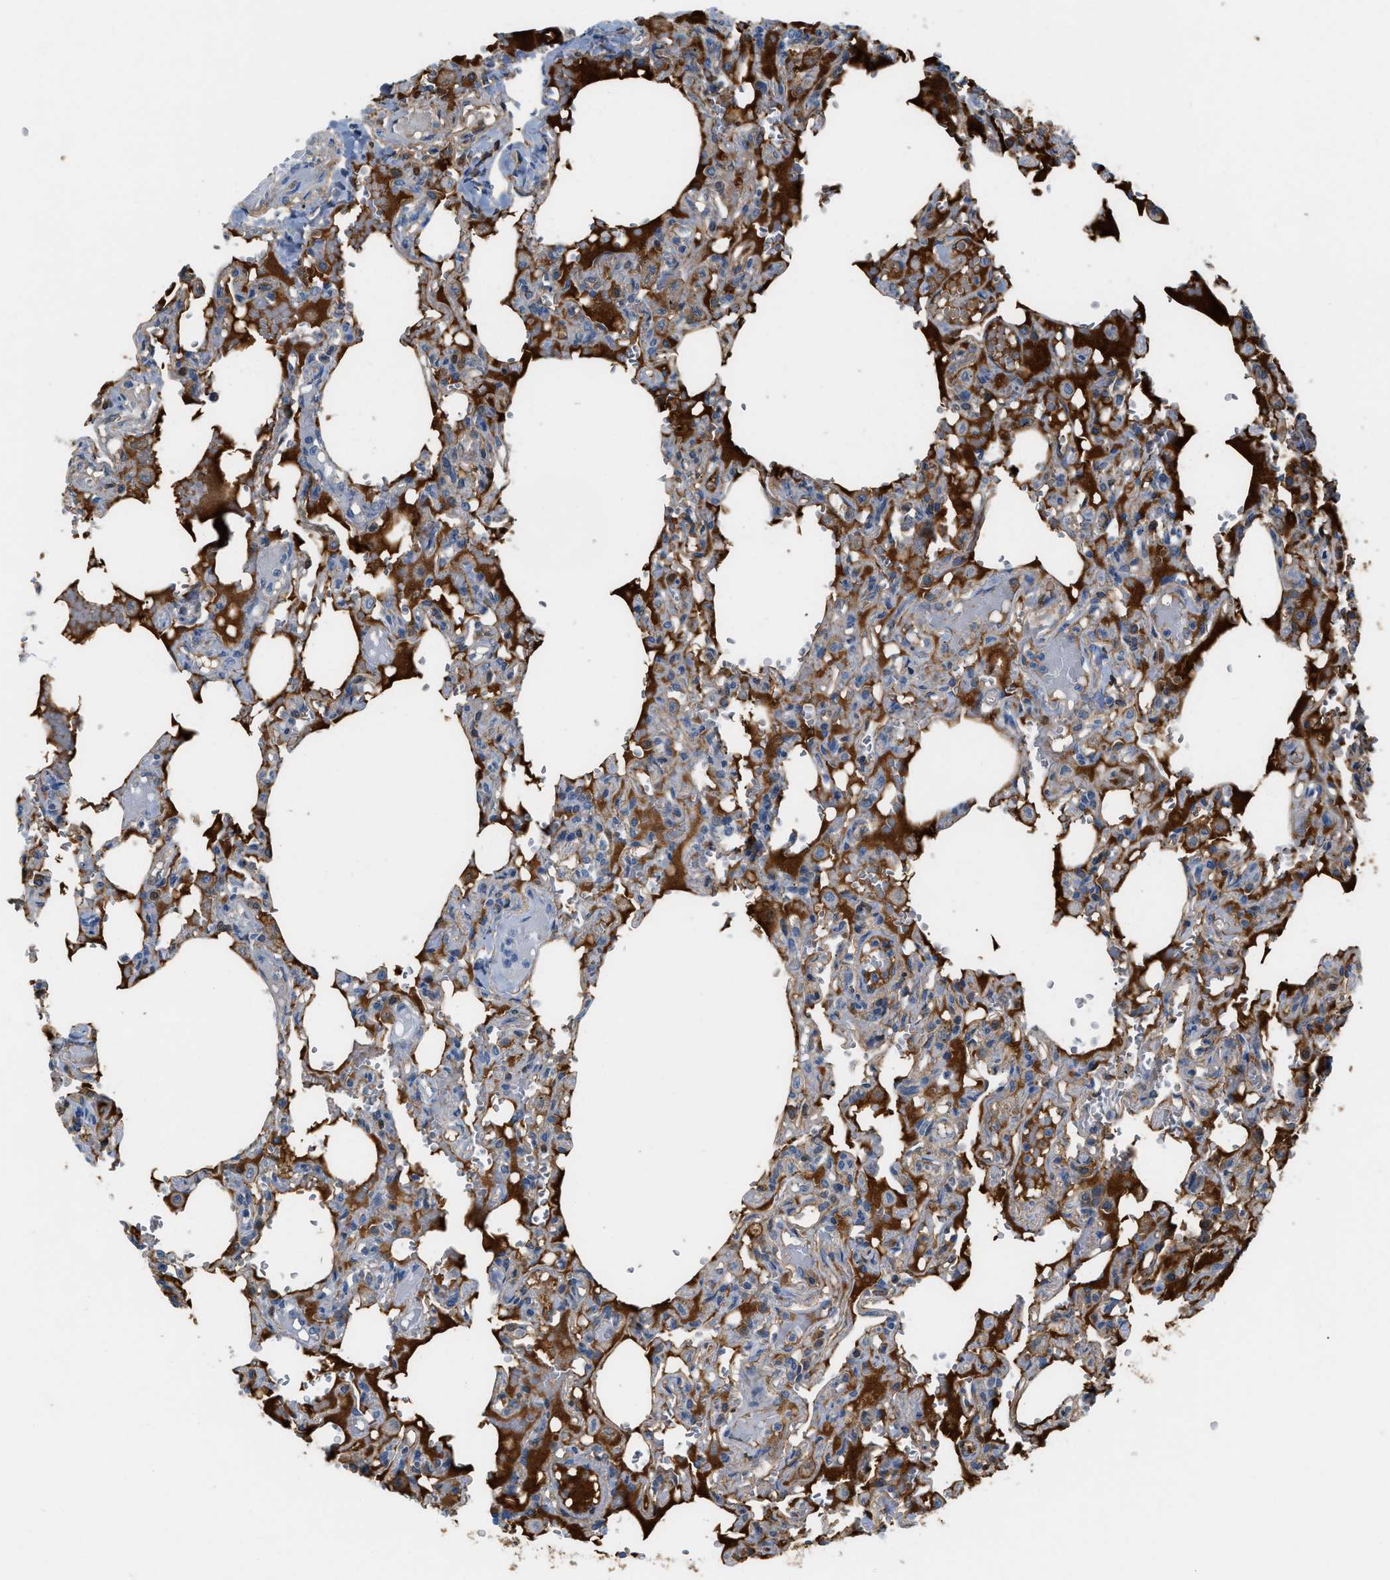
{"staining": {"intensity": "moderate", "quantity": "<25%", "location": "cytoplasmic/membranous"}, "tissue": "lung", "cell_type": "Alveolar cells", "image_type": "normal", "snomed": [{"axis": "morphology", "description": "Normal tissue, NOS"}, {"axis": "topography", "description": "Lung"}], "caption": "Moderate cytoplasmic/membranous expression for a protein is identified in approximately <25% of alveolar cells of unremarkable lung using immunohistochemistry (IHC).", "gene": "CFI", "patient": {"sex": "male", "age": 21}}